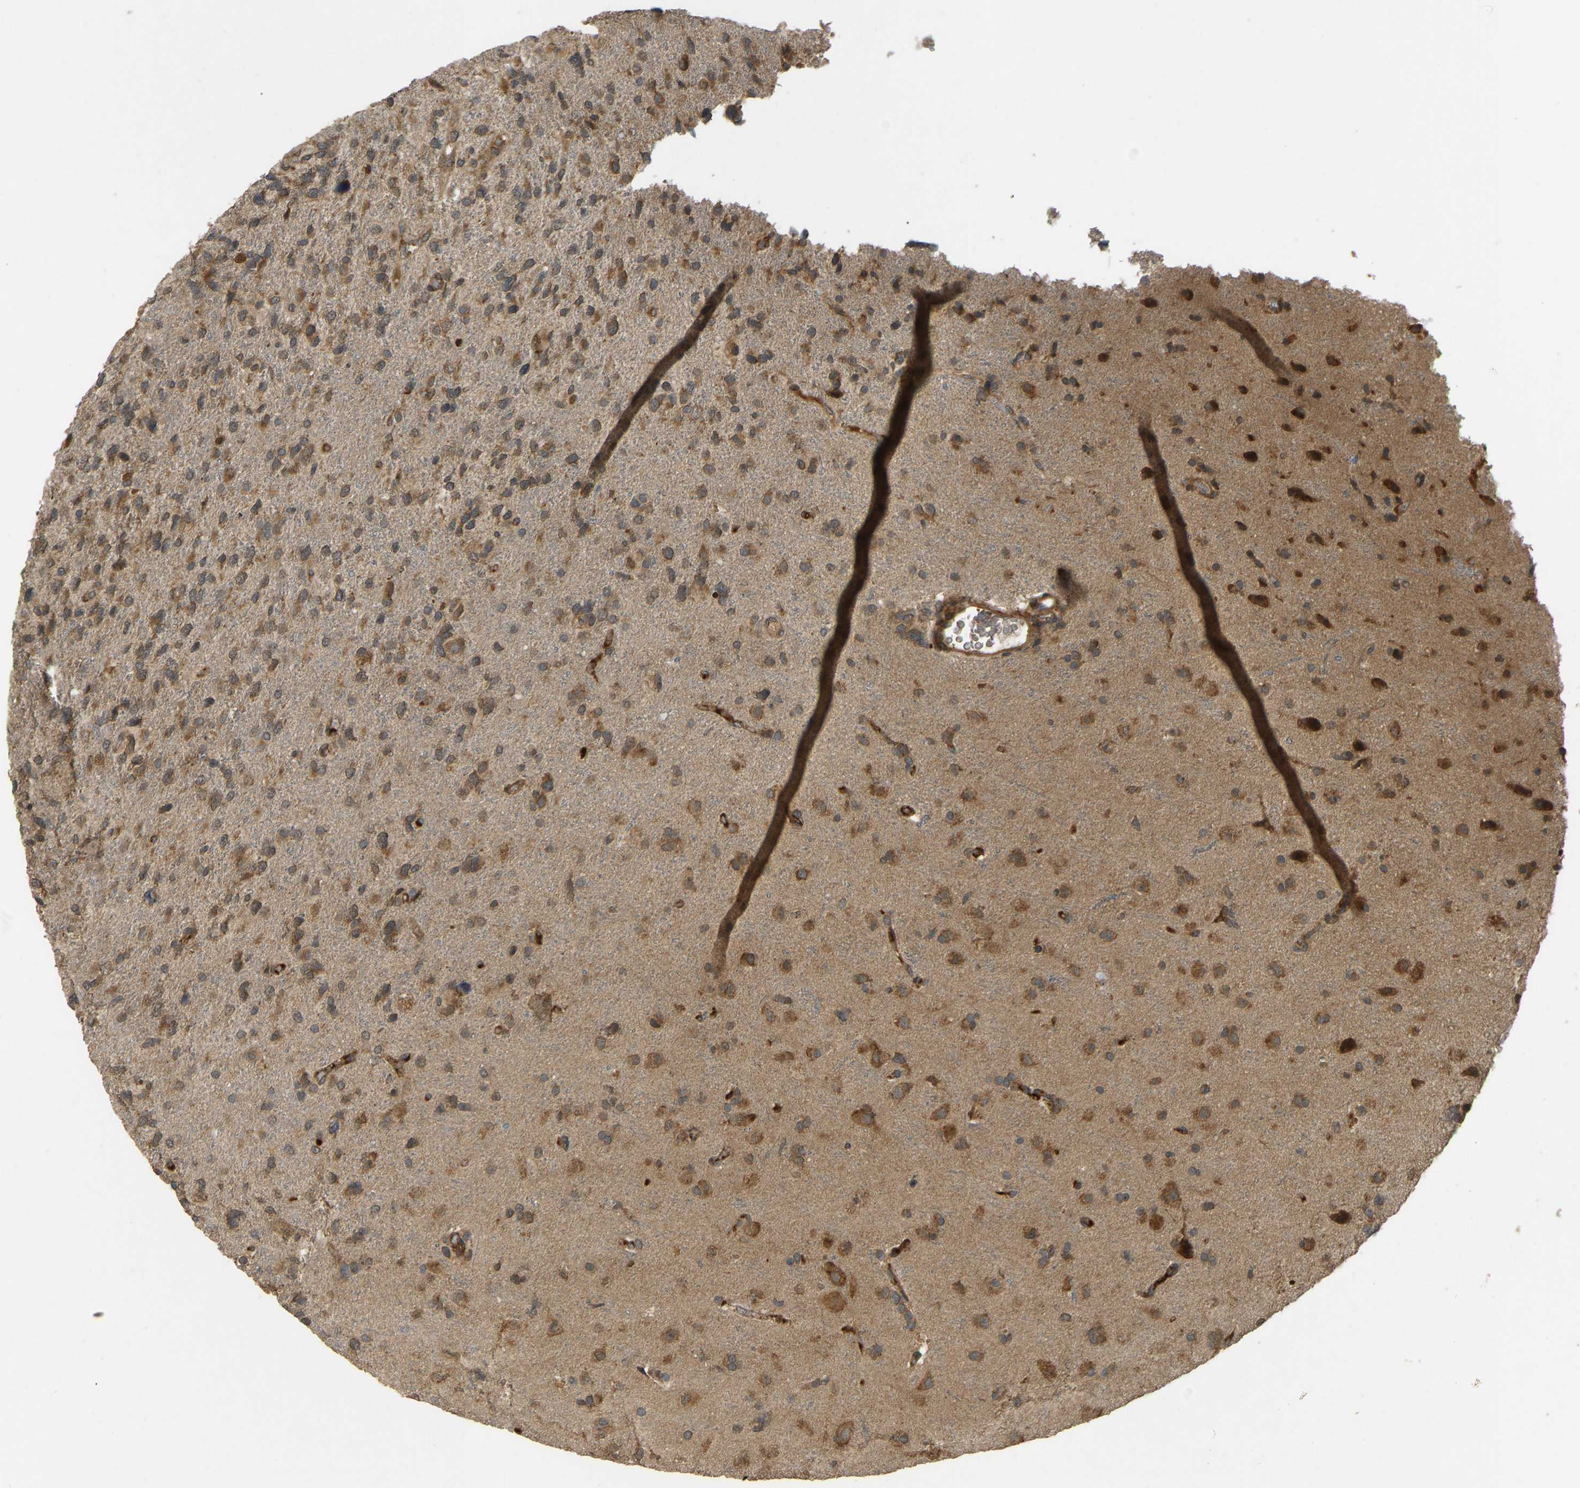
{"staining": {"intensity": "moderate", "quantity": ">75%", "location": "cytoplasmic/membranous"}, "tissue": "glioma", "cell_type": "Tumor cells", "image_type": "cancer", "snomed": [{"axis": "morphology", "description": "Glioma, malignant, High grade"}, {"axis": "topography", "description": "Brain"}], "caption": "Immunohistochemistry (IHC) micrograph of neoplastic tissue: high-grade glioma (malignant) stained using IHC exhibits medium levels of moderate protein expression localized specifically in the cytoplasmic/membranous of tumor cells, appearing as a cytoplasmic/membranous brown color.", "gene": "RPN2", "patient": {"sex": "female", "age": 58}}